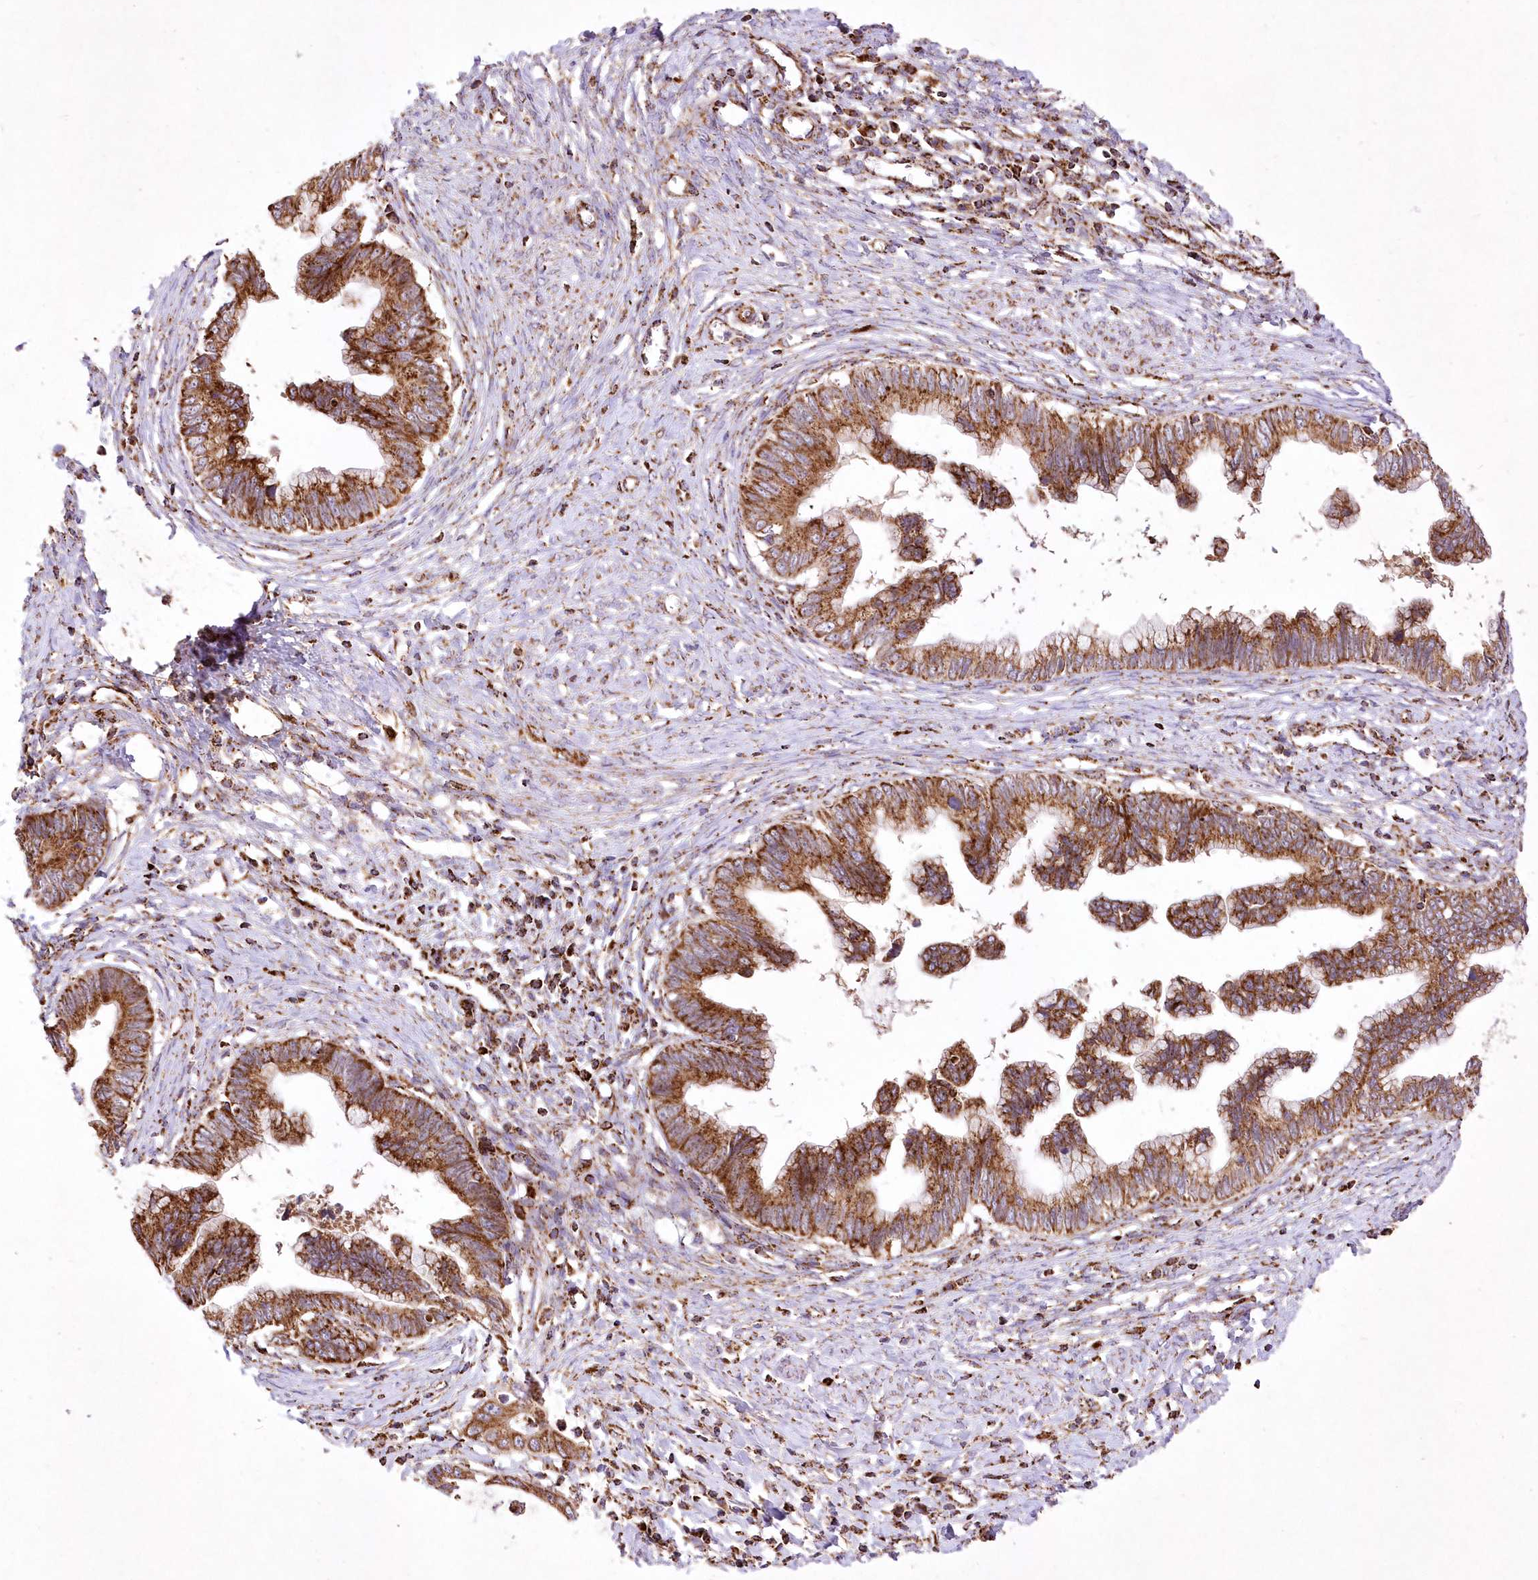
{"staining": {"intensity": "strong", "quantity": ">75%", "location": "cytoplasmic/membranous"}, "tissue": "cervical cancer", "cell_type": "Tumor cells", "image_type": "cancer", "snomed": [{"axis": "morphology", "description": "Adenocarcinoma, NOS"}, {"axis": "topography", "description": "Cervix"}], "caption": "Protein staining by immunohistochemistry reveals strong cytoplasmic/membranous staining in approximately >75% of tumor cells in cervical cancer. The protein is stained brown, and the nuclei are stained in blue (DAB IHC with brightfield microscopy, high magnification).", "gene": "ASNSD1", "patient": {"sex": "female", "age": 44}}